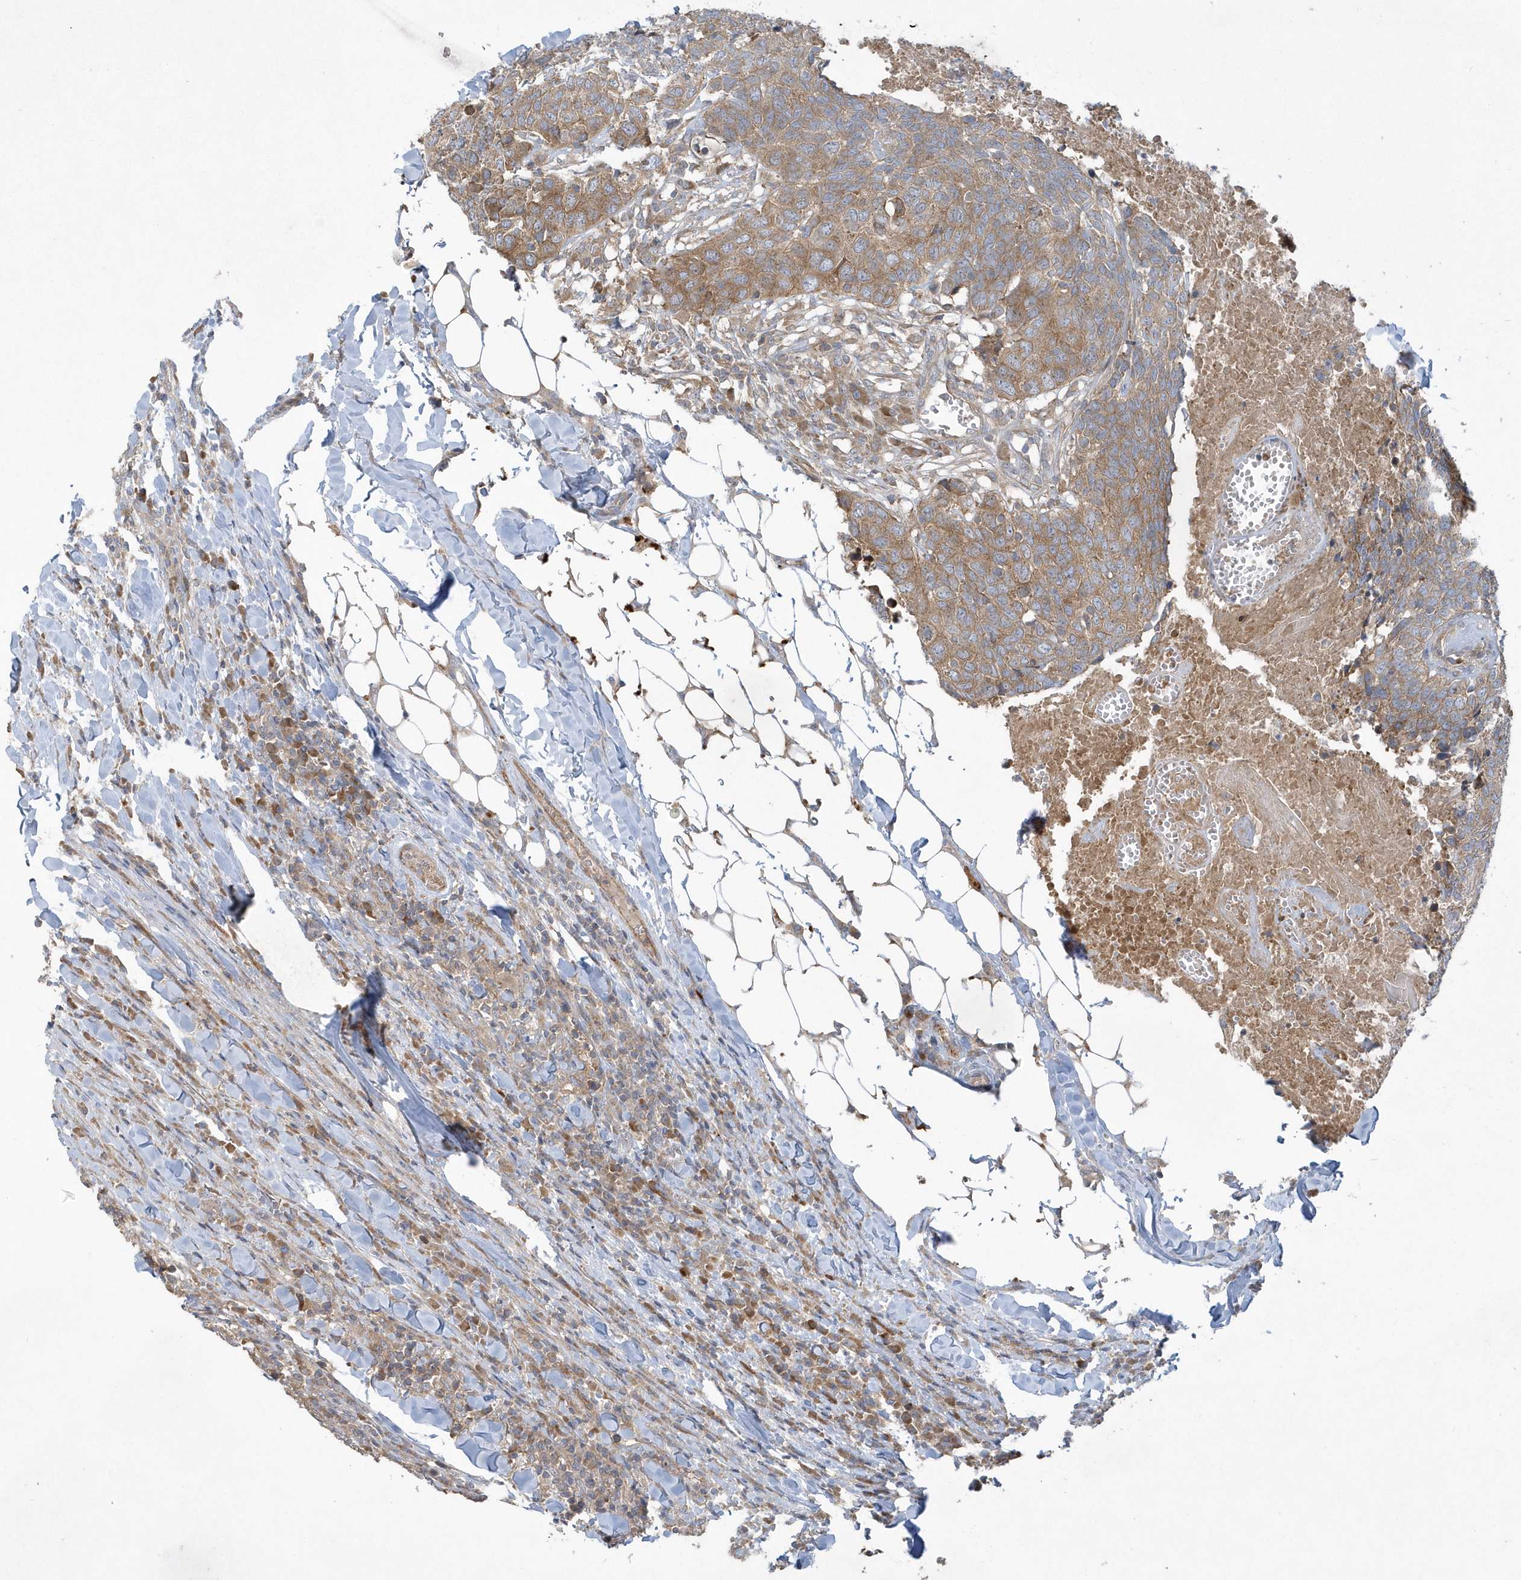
{"staining": {"intensity": "moderate", "quantity": ">75%", "location": "cytoplasmic/membranous"}, "tissue": "head and neck cancer", "cell_type": "Tumor cells", "image_type": "cancer", "snomed": [{"axis": "morphology", "description": "Squamous cell carcinoma, NOS"}, {"axis": "topography", "description": "Head-Neck"}], "caption": "High-power microscopy captured an IHC histopathology image of head and neck cancer, revealing moderate cytoplasmic/membranous expression in approximately >75% of tumor cells.", "gene": "CNOT10", "patient": {"sex": "male", "age": 66}}